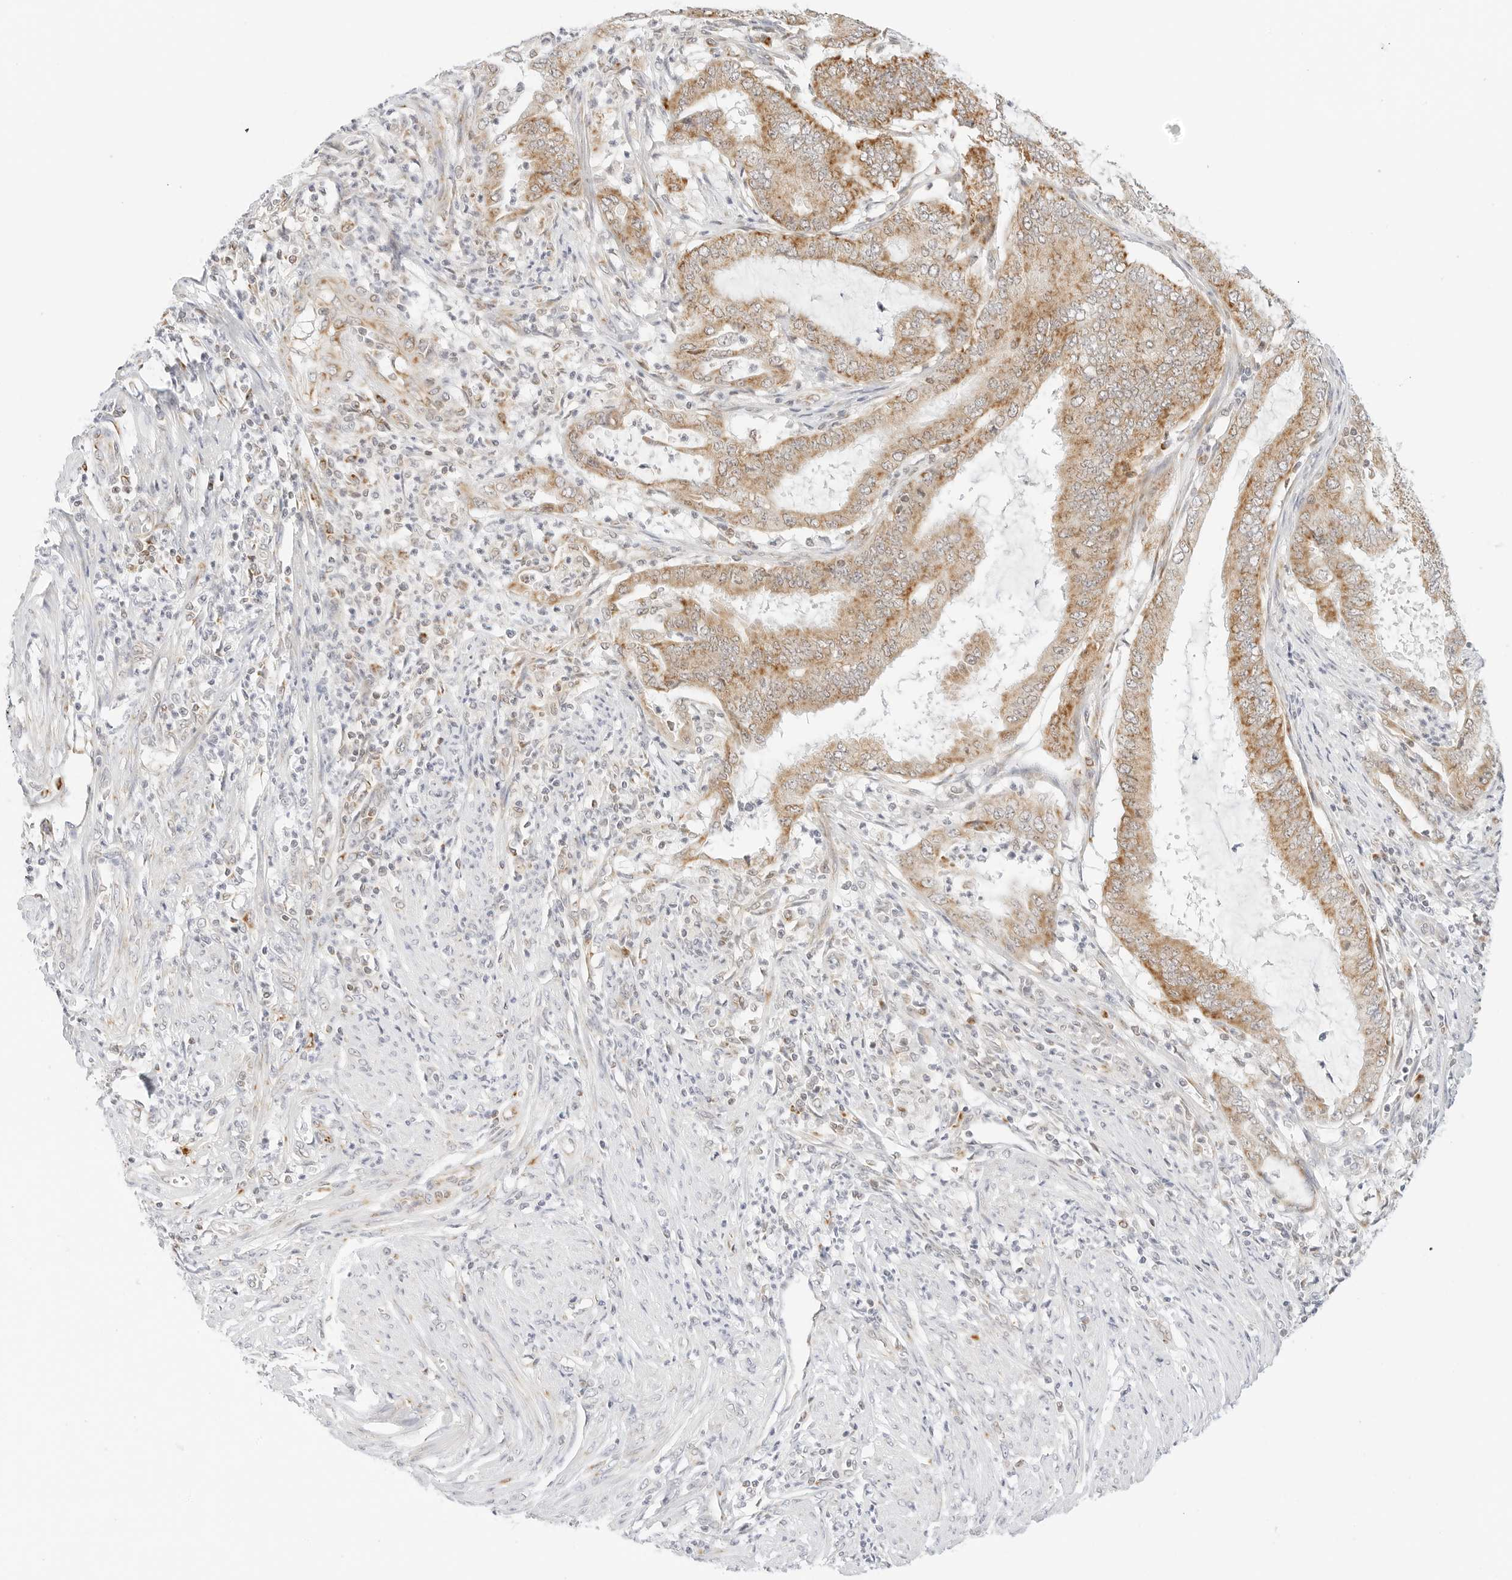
{"staining": {"intensity": "moderate", "quantity": ">75%", "location": "cytoplasmic/membranous"}, "tissue": "endometrial cancer", "cell_type": "Tumor cells", "image_type": "cancer", "snomed": [{"axis": "morphology", "description": "Adenocarcinoma, NOS"}, {"axis": "topography", "description": "Endometrium"}], "caption": "A high-resolution image shows immunohistochemistry staining of adenocarcinoma (endometrial), which displays moderate cytoplasmic/membranous expression in approximately >75% of tumor cells.", "gene": "FH", "patient": {"sex": "female", "age": 51}}